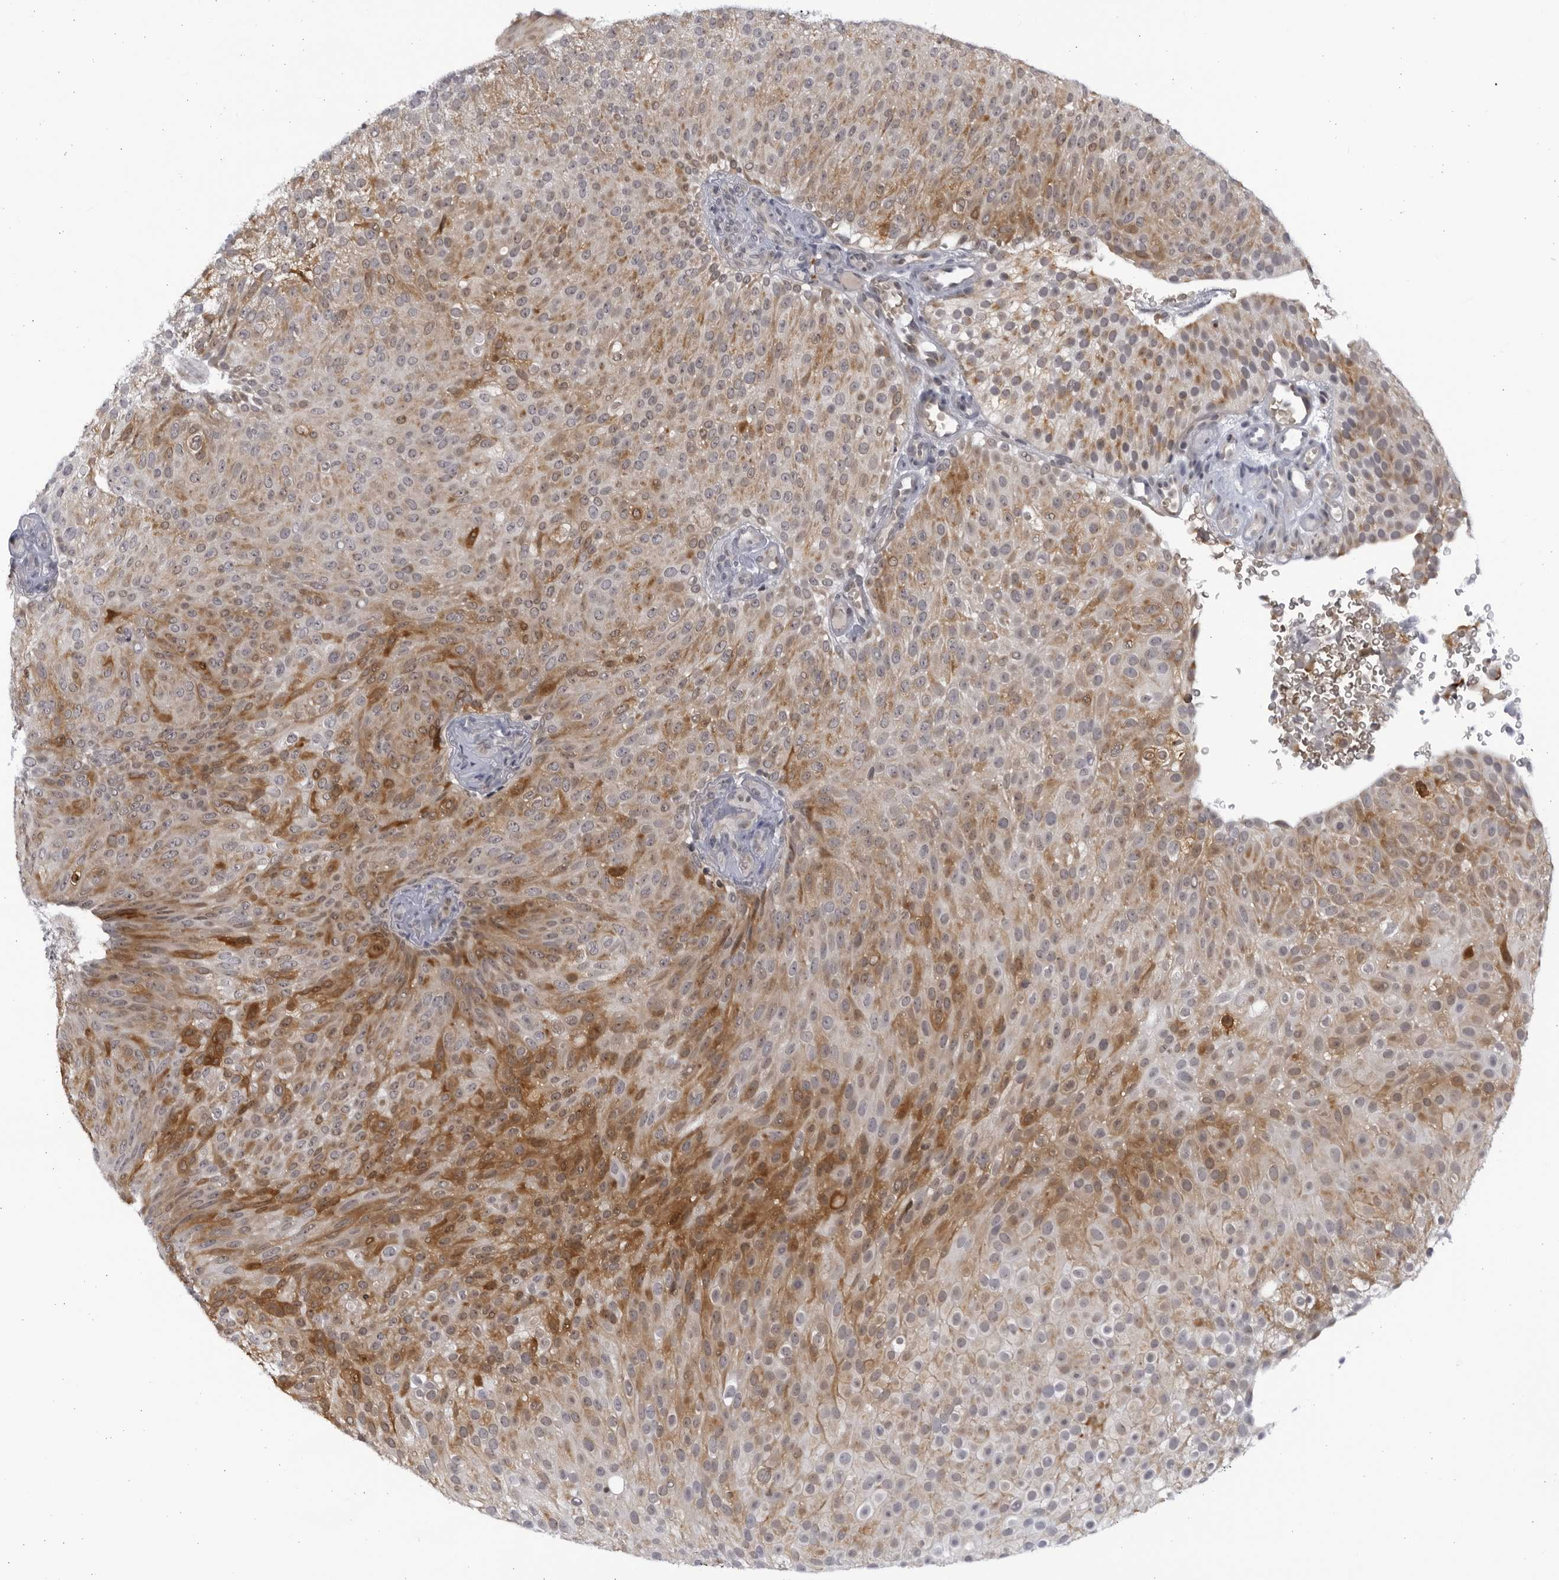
{"staining": {"intensity": "moderate", "quantity": ">75%", "location": "cytoplasmic/membranous"}, "tissue": "urothelial cancer", "cell_type": "Tumor cells", "image_type": "cancer", "snomed": [{"axis": "morphology", "description": "Urothelial carcinoma, Low grade"}, {"axis": "topography", "description": "Urinary bladder"}], "caption": "DAB (3,3'-diaminobenzidine) immunohistochemical staining of human low-grade urothelial carcinoma exhibits moderate cytoplasmic/membranous protein expression in about >75% of tumor cells. The staining was performed using DAB to visualize the protein expression in brown, while the nuclei were stained in blue with hematoxylin (Magnification: 20x).", "gene": "SLC25A22", "patient": {"sex": "male", "age": 78}}